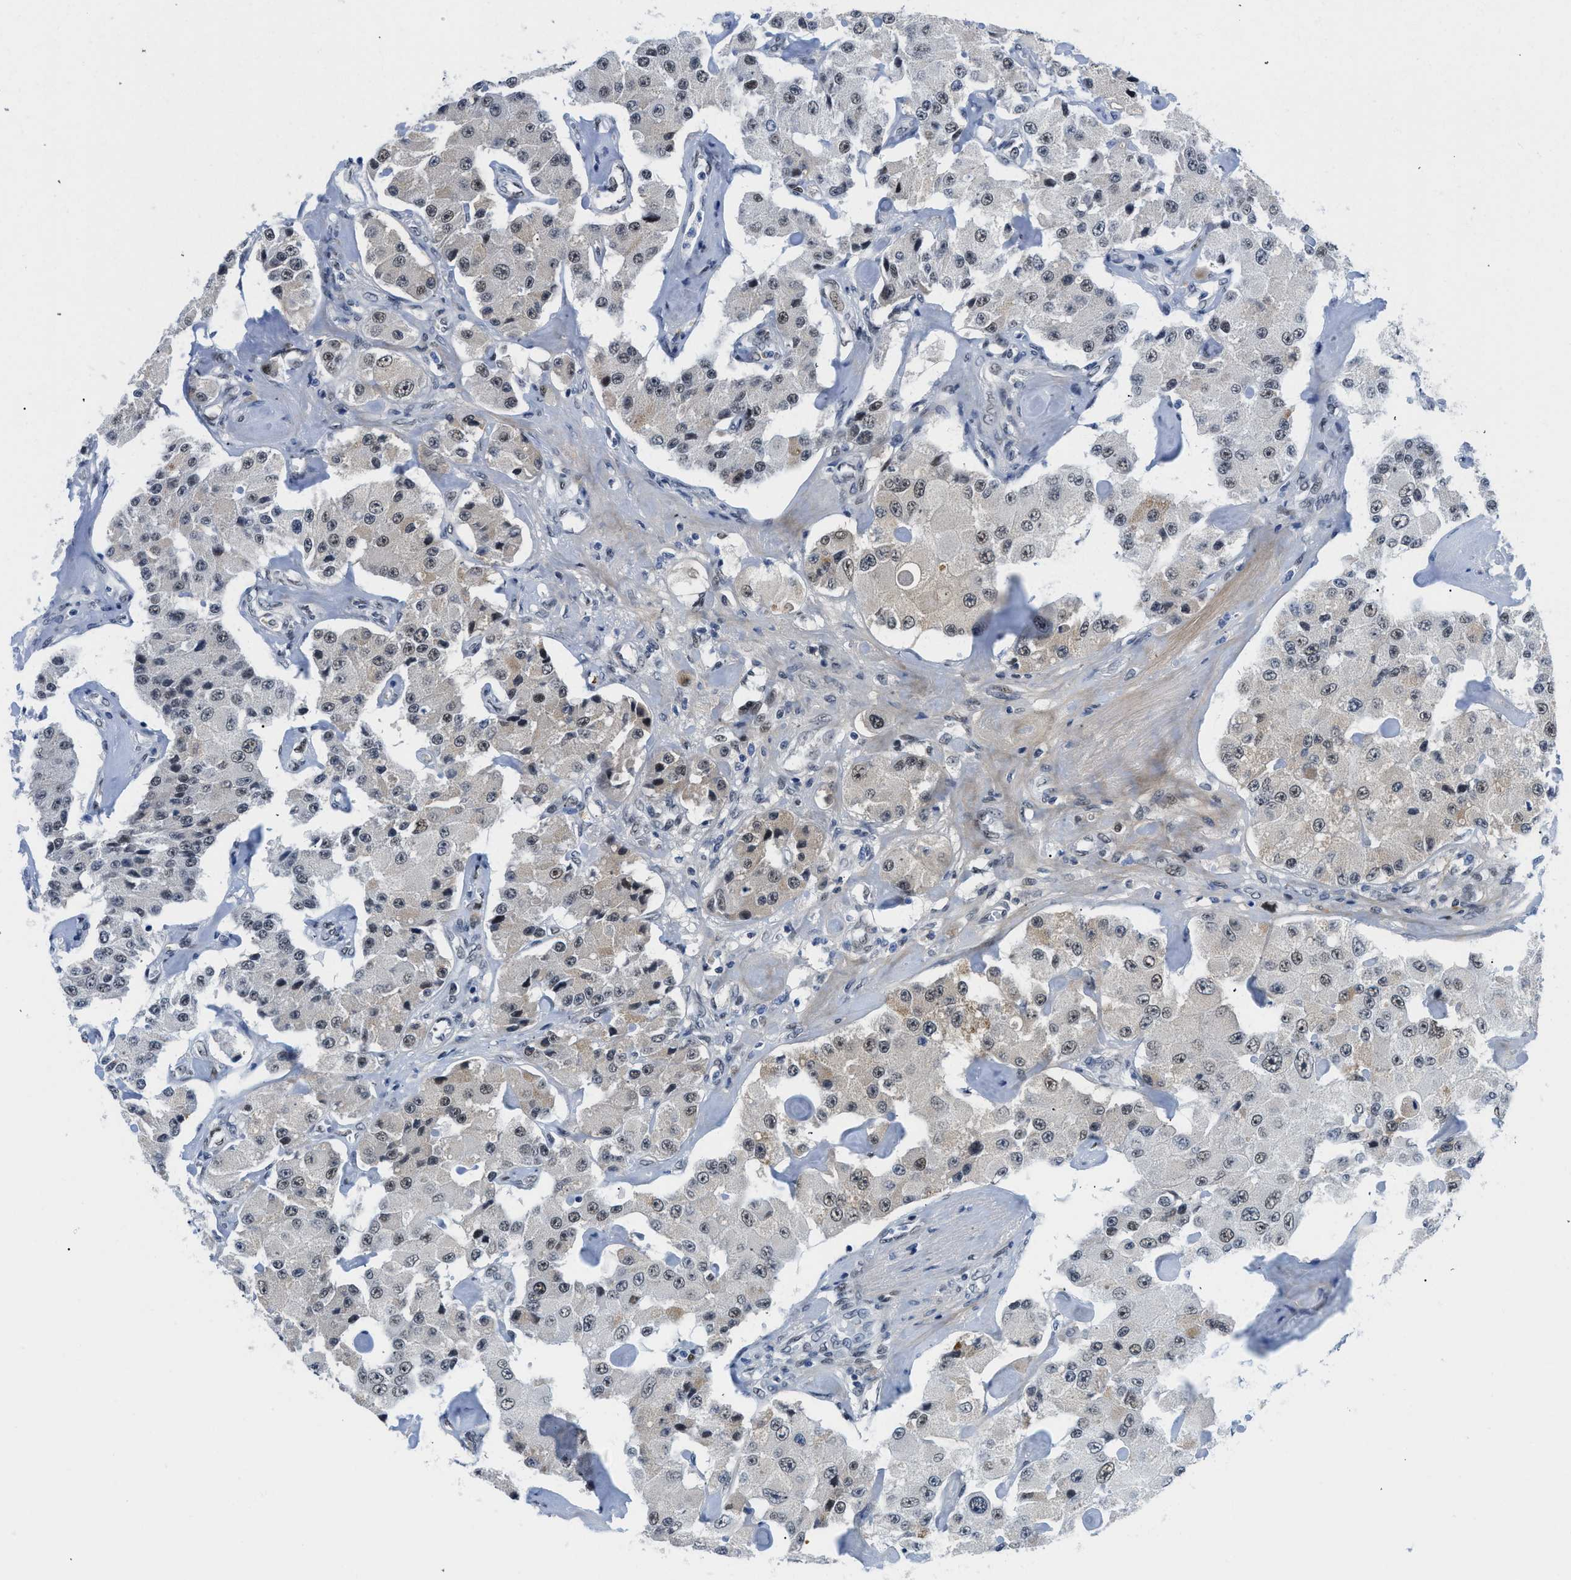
{"staining": {"intensity": "moderate", "quantity": ">75%", "location": "nuclear"}, "tissue": "carcinoid", "cell_type": "Tumor cells", "image_type": "cancer", "snomed": [{"axis": "morphology", "description": "Carcinoid, malignant, NOS"}, {"axis": "topography", "description": "Pancreas"}], "caption": "The photomicrograph shows staining of carcinoid, revealing moderate nuclear protein positivity (brown color) within tumor cells.", "gene": "SMARCAD1", "patient": {"sex": "male", "age": 41}}